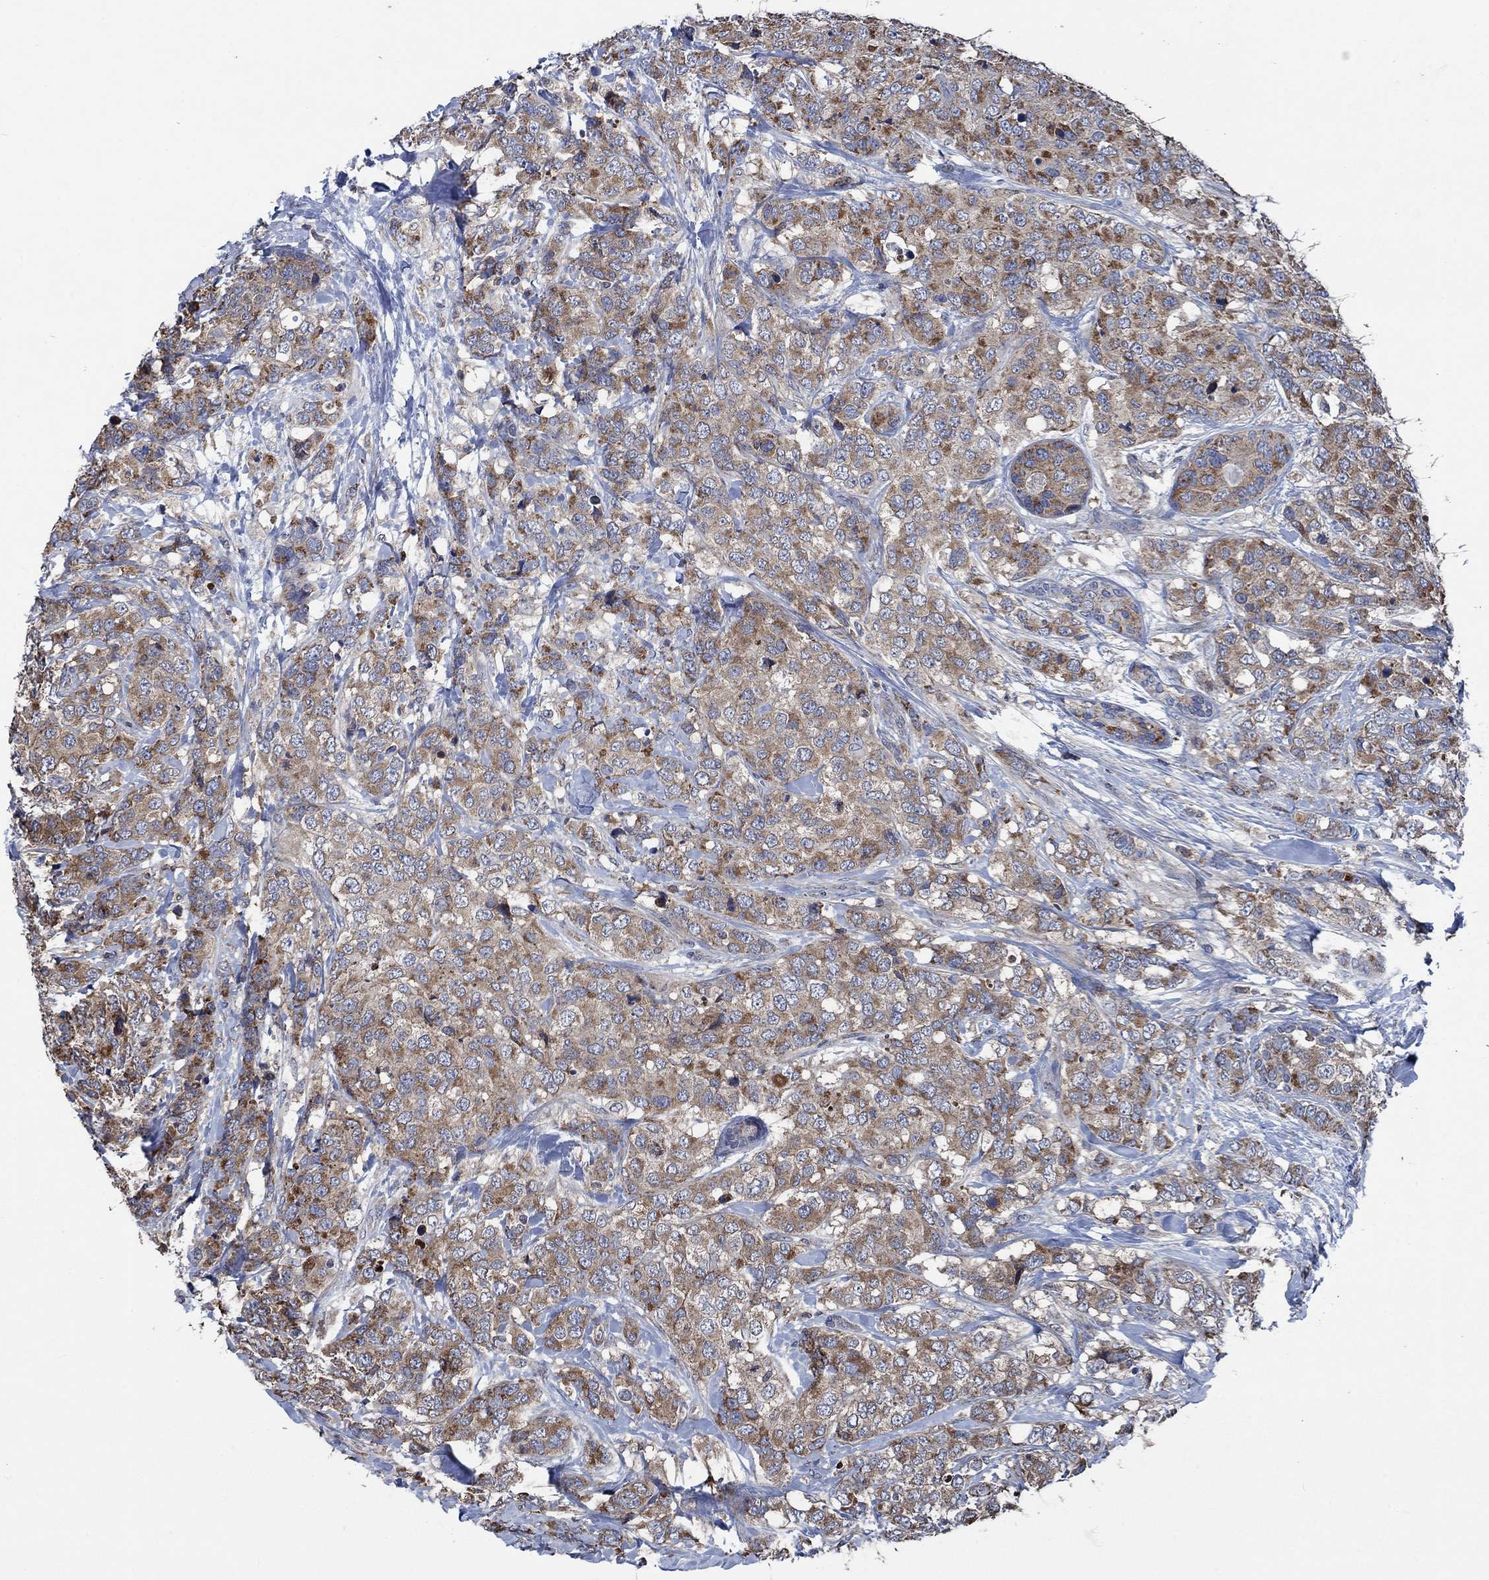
{"staining": {"intensity": "moderate", "quantity": ">75%", "location": "cytoplasmic/membranous"}, "tissue": "breast cancer", "cell_type": "Tumor cells", "image_type": "cancer", "snomed": [{"axis": "morphology", "description": "Lobular carcinoma"}, {"axis": "topography", "description": "Breast"}], "caption": "Immunohistochemistry staining of breast lobular carcinoma, which shows medium levels of moderate cytoplasmic/membranous positivity in about >75% of tumor cells indicating moderate cytoplasmic/membranous protein staining. The staining was performed using DAB (brown) for protein detection and nuclei were counterstained in hematoxylin (blue).", "gene": "STXBP6", "patient": {"sex": "female", "age": 59}}